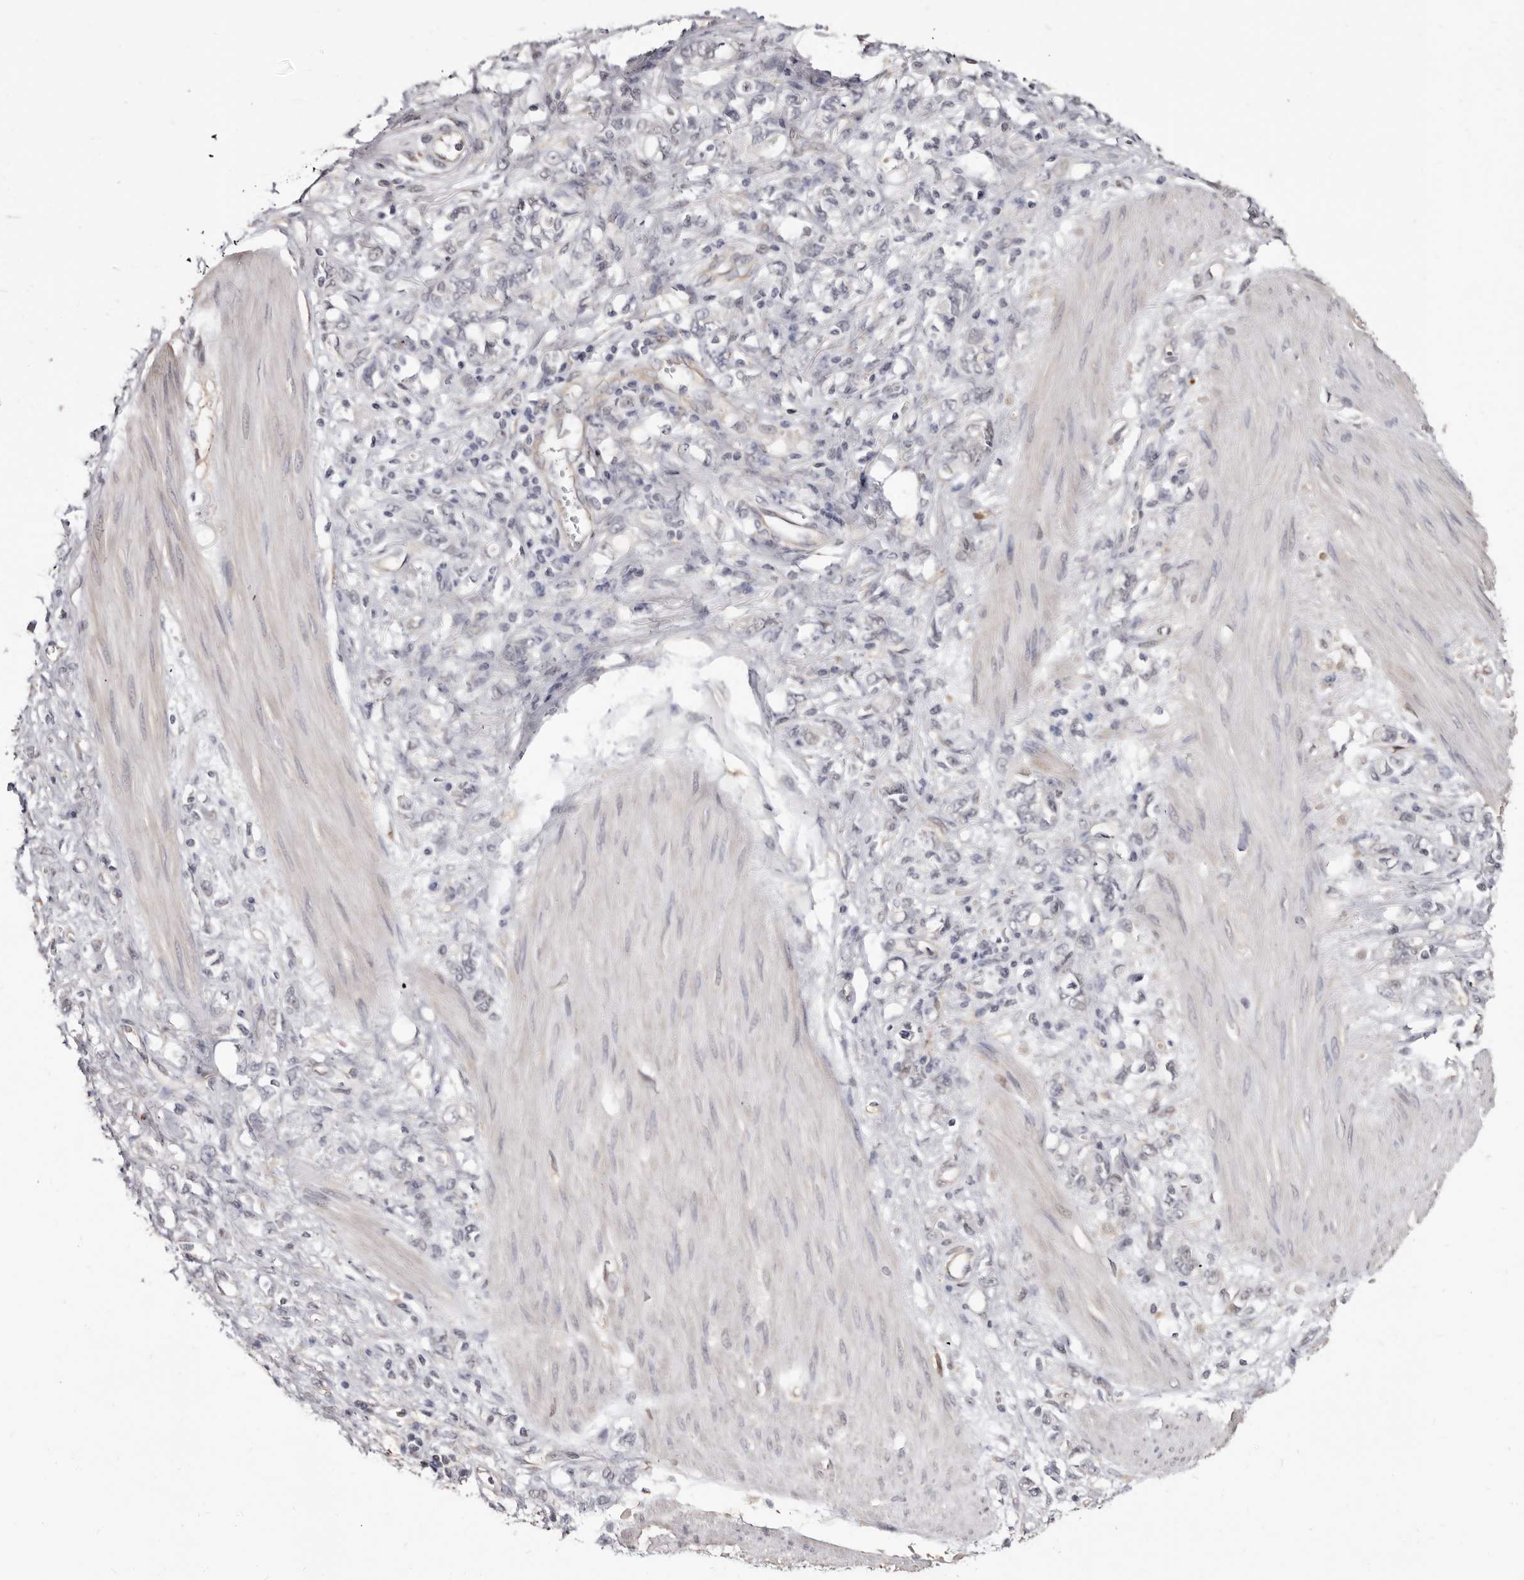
{"staining": {"intensity": "negative", "quantity": "none", "location": "none"}, "tissue": "stomach cancer", "cell_type": "Tumor cells", "image_type": "cancer", "snomed": [{"axis": "morphology", "description": "Adenocarcinoma, NOS"}, {"axis": "topography", "description": "Stomach"}], "caption": "Stomach cancer (adenocarcinoma) stained for a protein using immunohistochemistry (IHC) exhibits no staining tumor cells.", "gene": "KHDRBS2", "patient": {"sex": "female", "age": 76}}